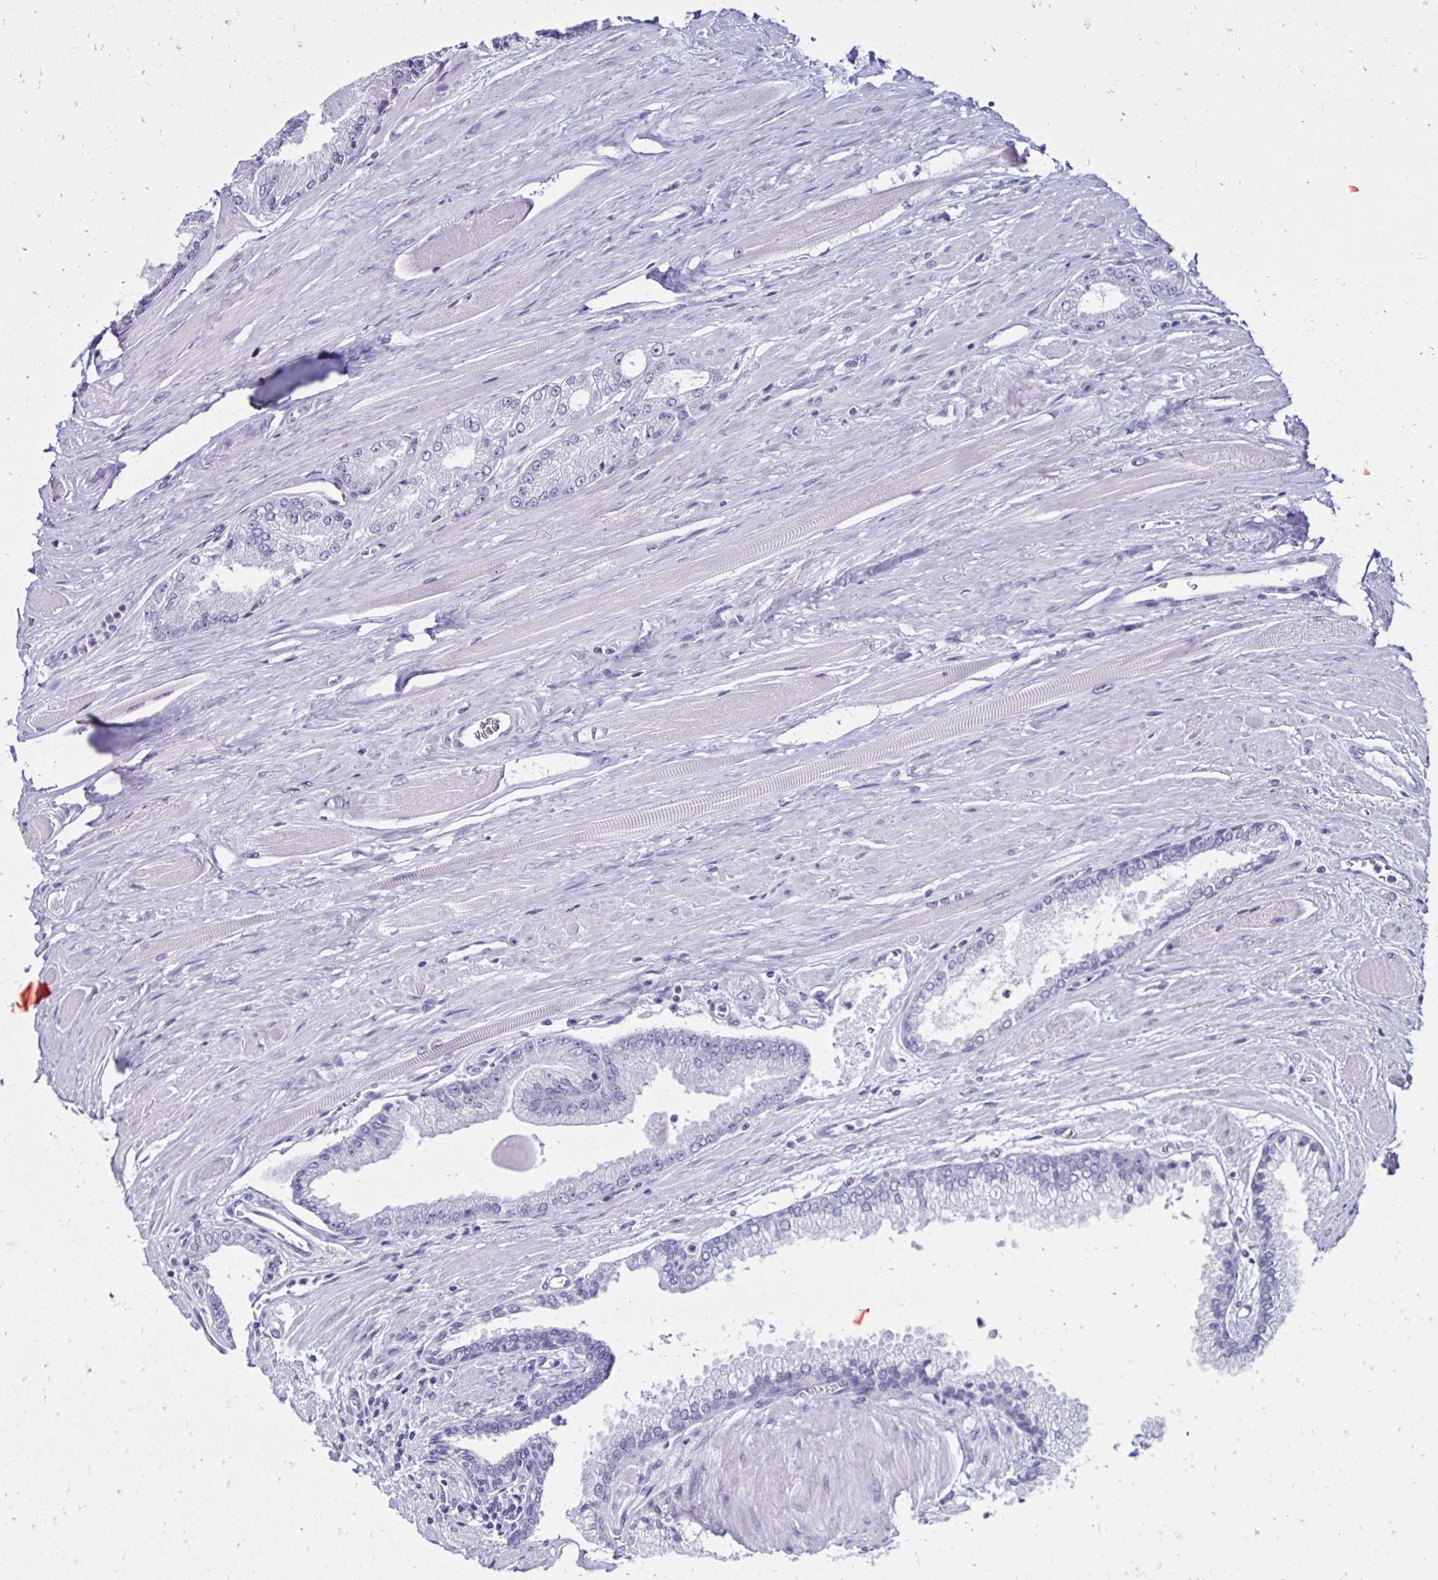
{"staining": {"intensity": "negative", "quantity": "none", "location": "none"}, "tissue": "prostate cancer", "cell_type": "Tumor cells", "image_type": "cancer", "snomed": [{"axis": "morphology", "description": "Adenocarcinoma, Low grade"}, {"axis": "topography", "description": "Prostate"}], "caption": "Immunohistochemistry (IHC) of human prostate cancer shows no positivity in tumor cells.", "gene": "CST5", "patient": {"sex": "male", "age": 67}}